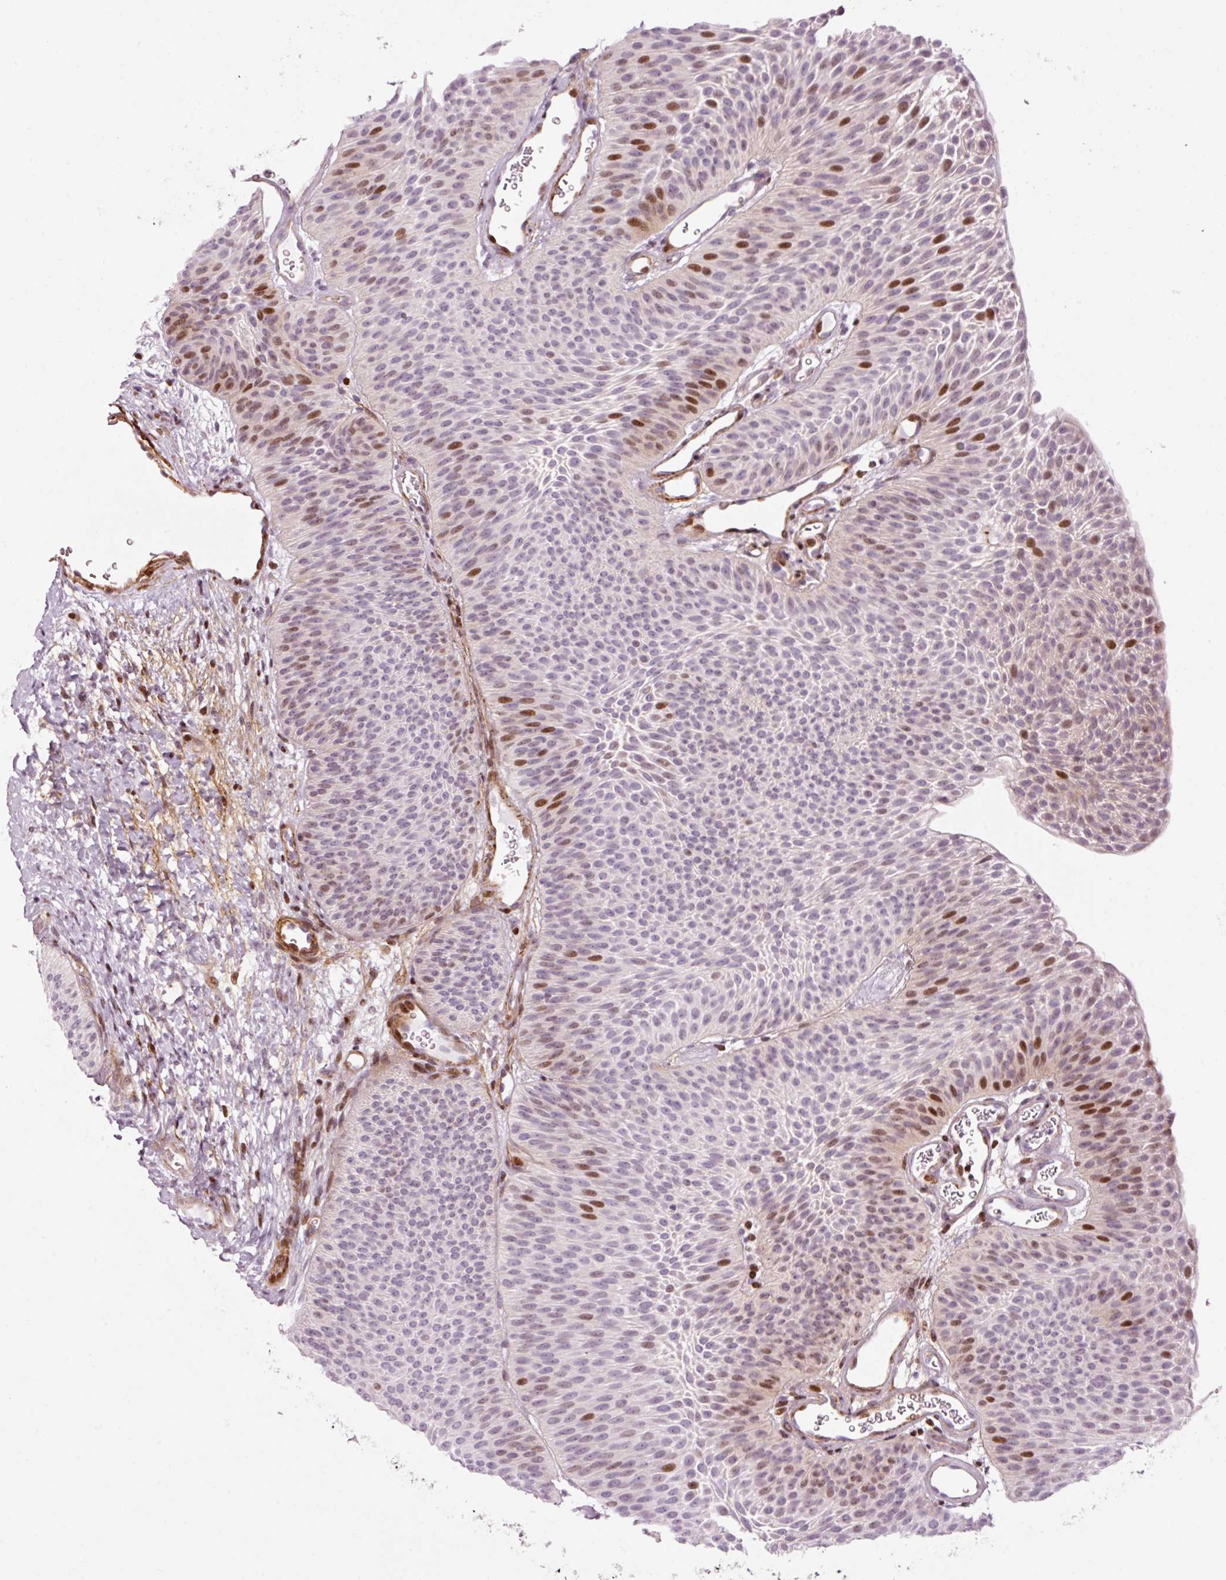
{"staining": {"intensity": "strong", "quantity": "<25%", "location": "nuclear"}, "tissue": "urothelial cancer", "cell_type": "Tumor cells", "image_type": "cancer", "snomed": [{"axis": "morphology", "description": "Urothelial carcinoma, Low grade"}, {"axis": "topography", "description": "Urinary bladder"}], "caption": "Urothelial cancer tissue exhibits strong nuclear positivity in about <25% of tumor cells, visualized by immunohistochemistry. The staining is performed using DAB brown chromogen to label protein expression. The nuclei are counter-stained blue using hematoxylin.", "gene": "ANKRD20A1", "patient": {"sex": "female", "age": 60}}